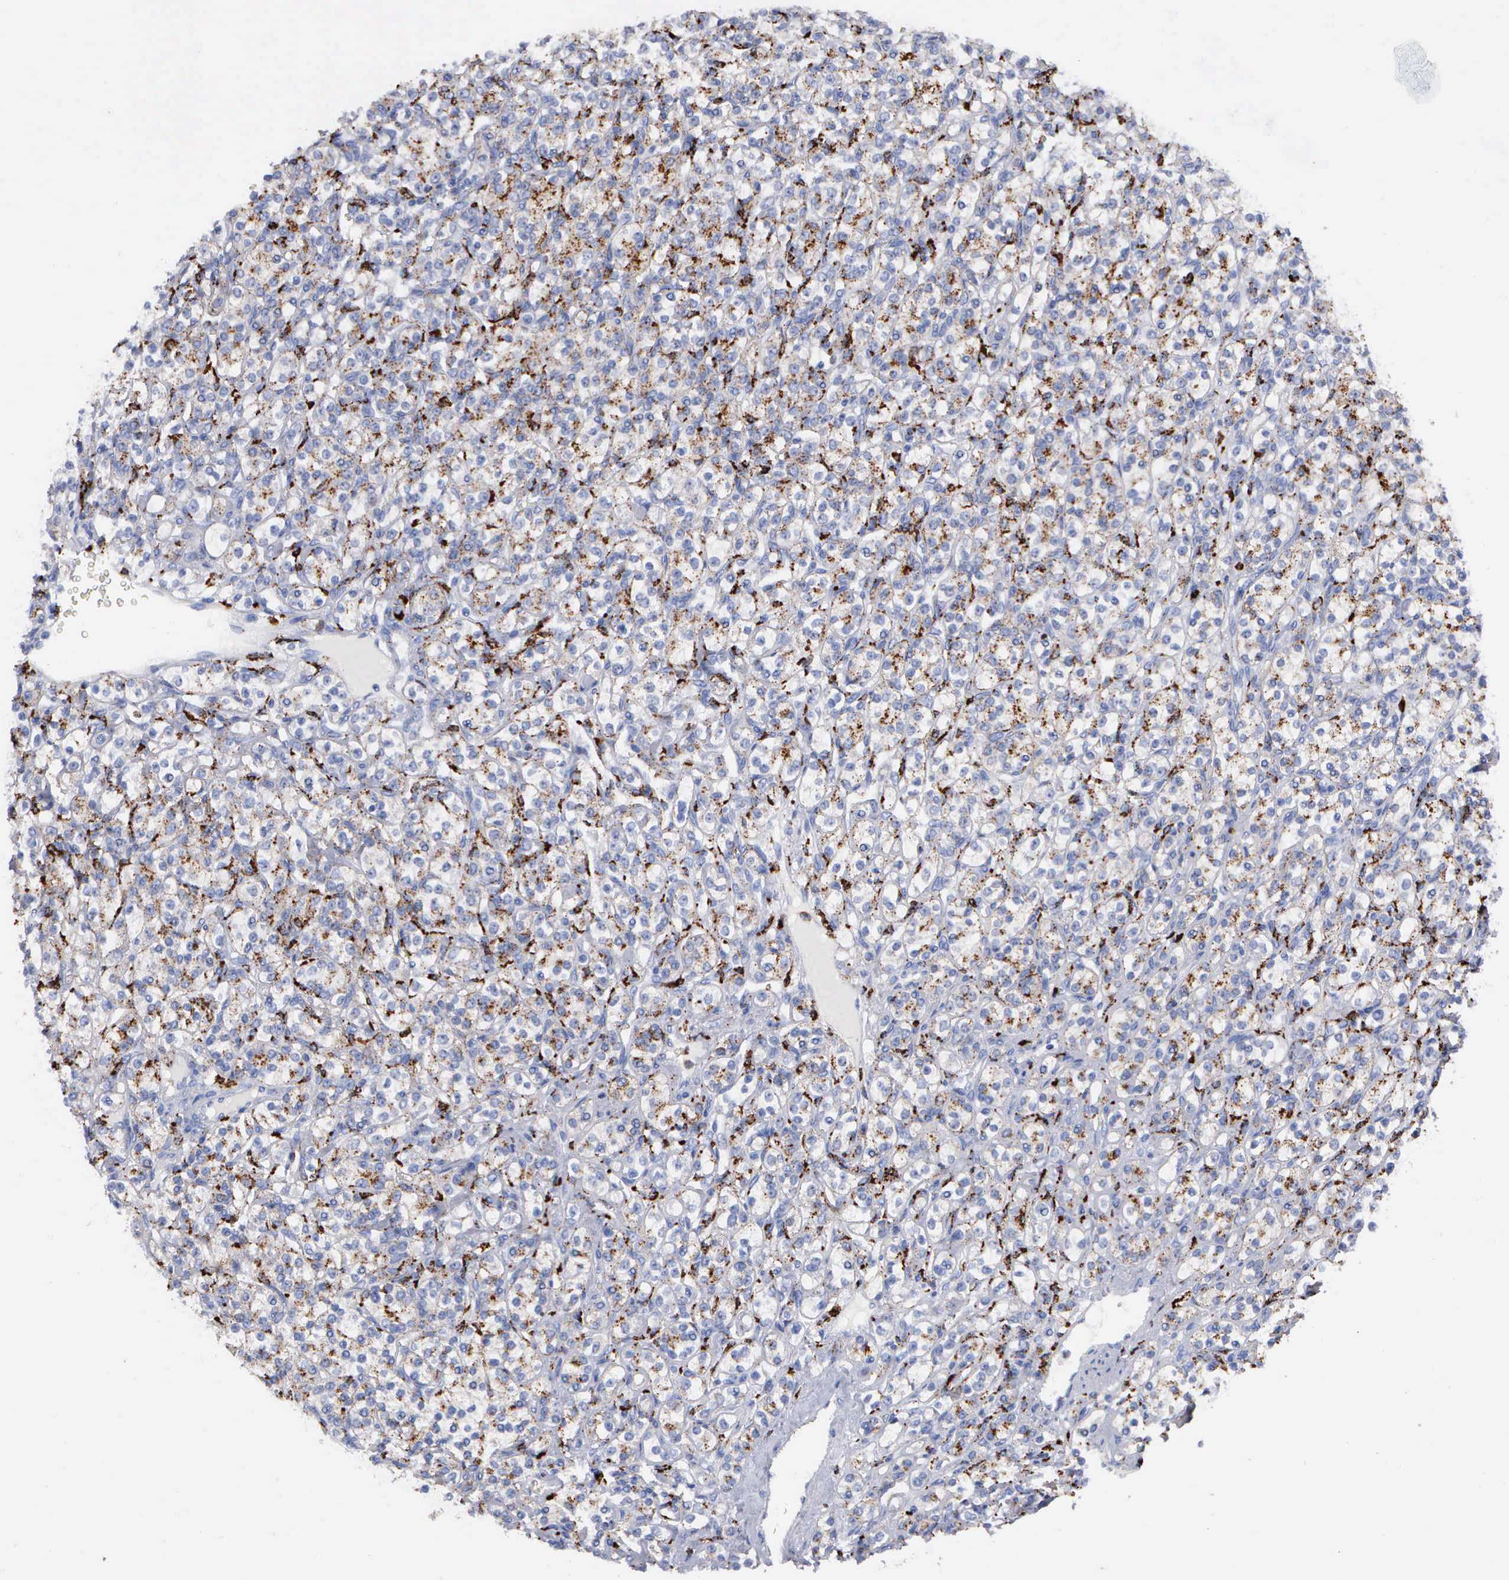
{"staining": {"intensity": "moderate", "quantity": "25%-75%", "location": "cytoplasmic/membranous"}, "tissue": "renal cancer", "cell_type": "Tumor cells", "image_type": "cancer", "snomed": [{"axis": "morphology", "description": "Adenocarcinoma, NOS"}, {"axis": "topography", "description": "Kidney"}], "caption": "Brown immunohistochemical staining in renal cancer shows moderate cytoplasmic/membranous positivity in approximately 25%-75% of tumor cells.", "gene": "CTSH", "patient": {"sex": "male", "age": 77}}